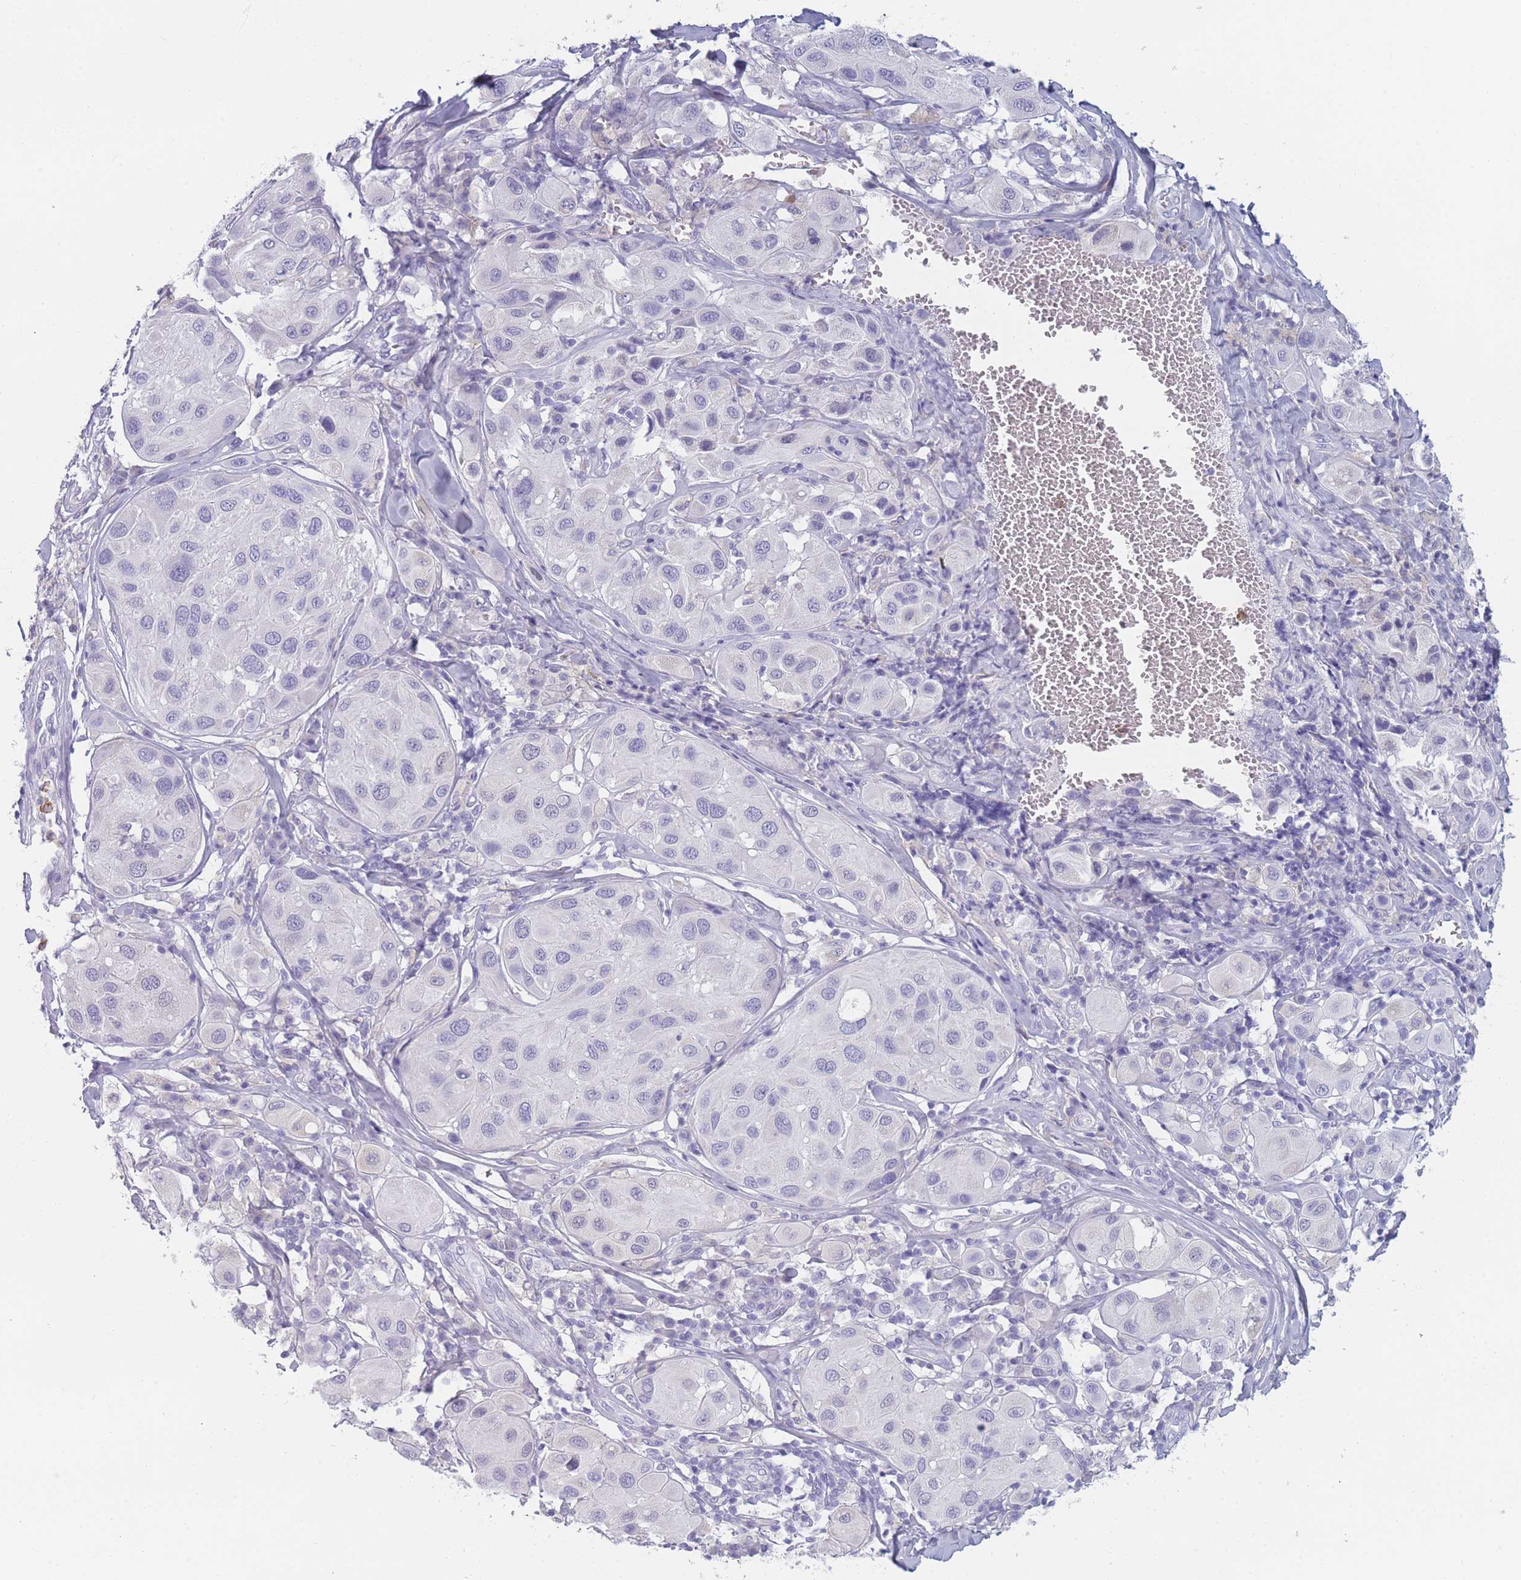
{"staining": {"intensity": "negative", "quantity": "none", "location": "none"}, "tissue": "melanoma", "cell_type": "Tumor cells", "image_type": "cancer", "snomed": [{"axis": "morphology", "description": "Malignant melanoma, Metastatic site"}, {"axis": "topography", "description": "Skin"}], "caption": "A micrograph of malignant melanoma (metastatic site) stained for a protein reveals no brown staining in tumor cells.", "gene": "ZNF627", "patient": {"sex": "male", "age": 41}}